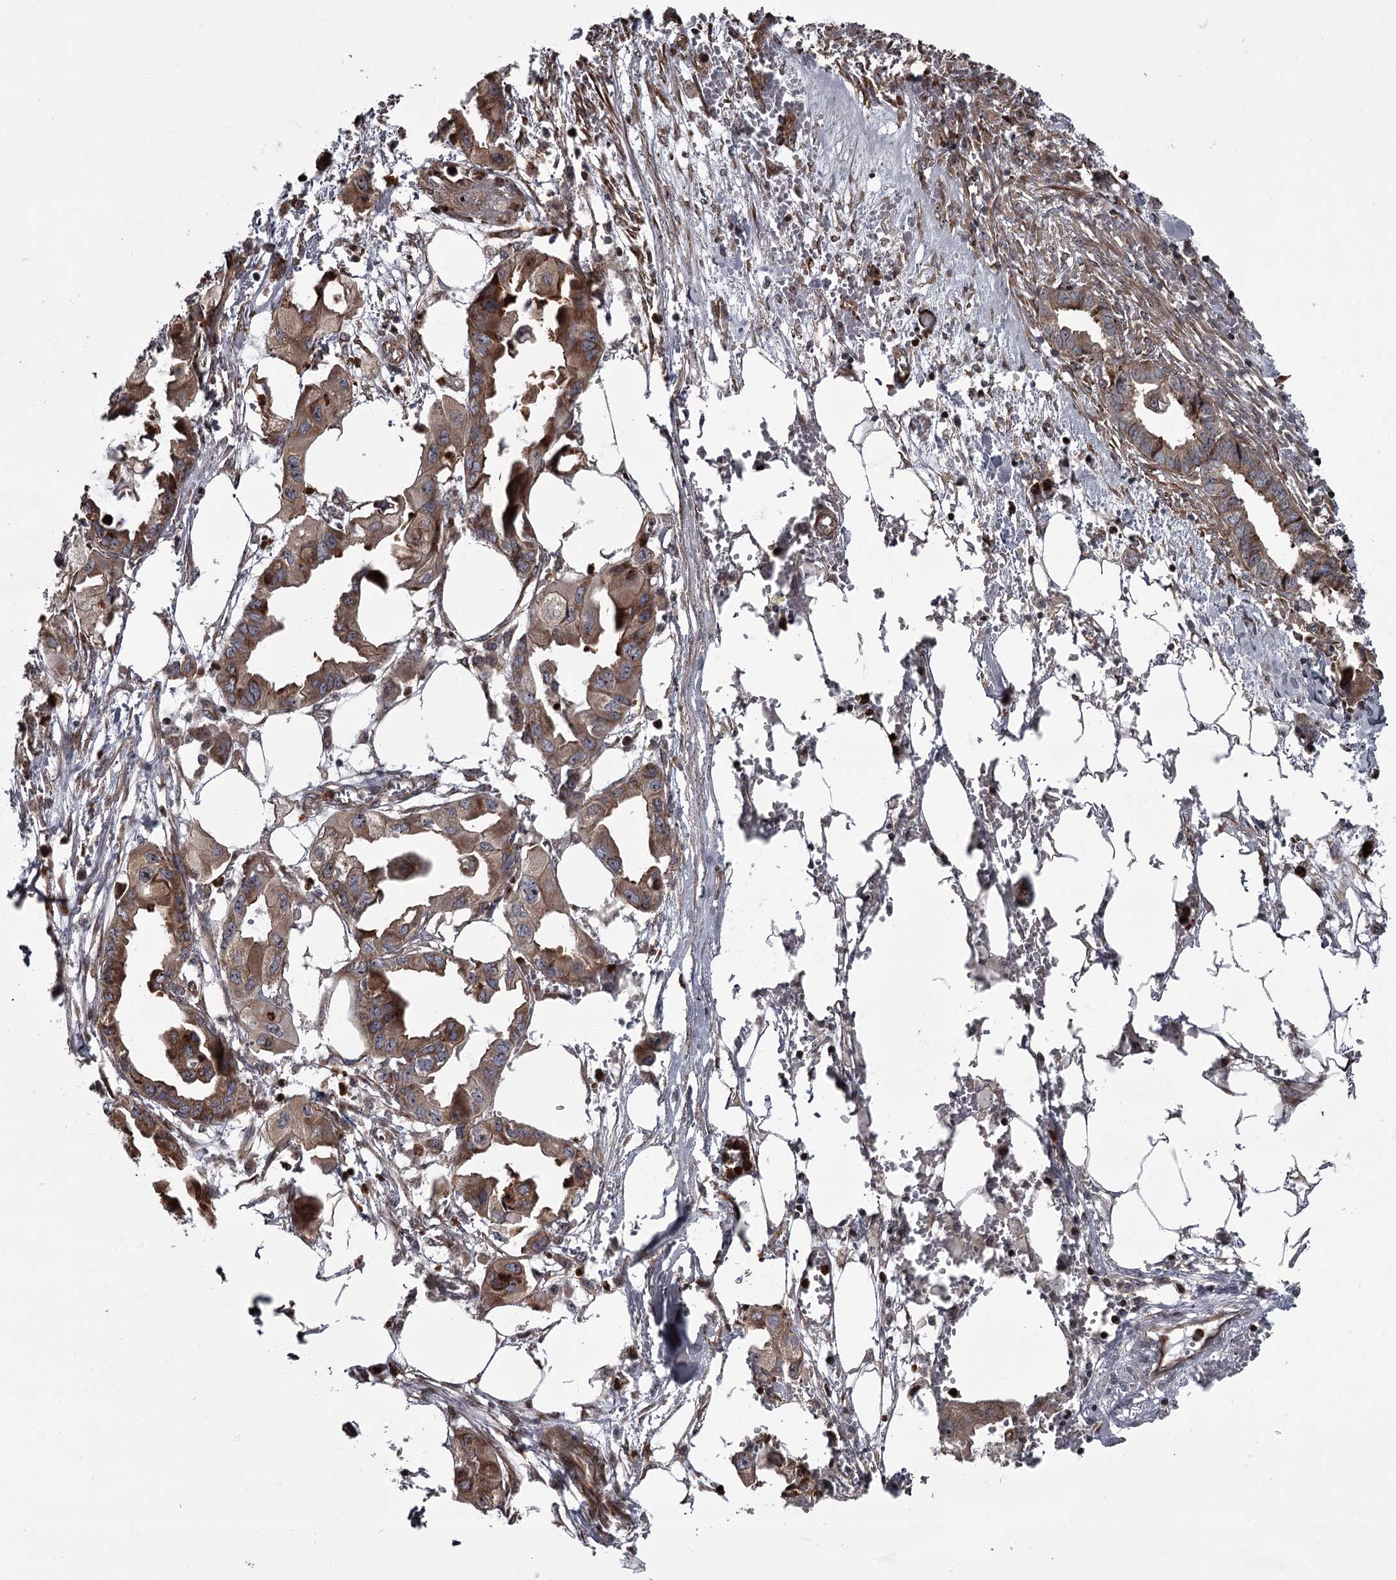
{"staining": {"intensity": "moderate", "quantity": ">75%", "location": "cytoplasmic/membranous"}, "tissue": "endometrial cancer", "cell_type": "Tumor cells", "image_type": "cancer", "snomed": [{"axis": "morphology", "description": "Adenocarcinoma, NOS"}, {"axis": "morphology", "description": "Adenocarcinoma, metastatic, NOS"}, {"axis": "topography", "description": "Adipose tissue"}, {"axis": "topography", "description": "Endometrium"}], "caption": "DAB immunohistochemical staining of endometrial cancer (metastatic adenocarcinoma) demonstrates moderate cytoplasmic/membranous protein staining in about >75% of tumor cells.", "gene": "THAP9", "patient": {"sex": "female", "age": 67}}